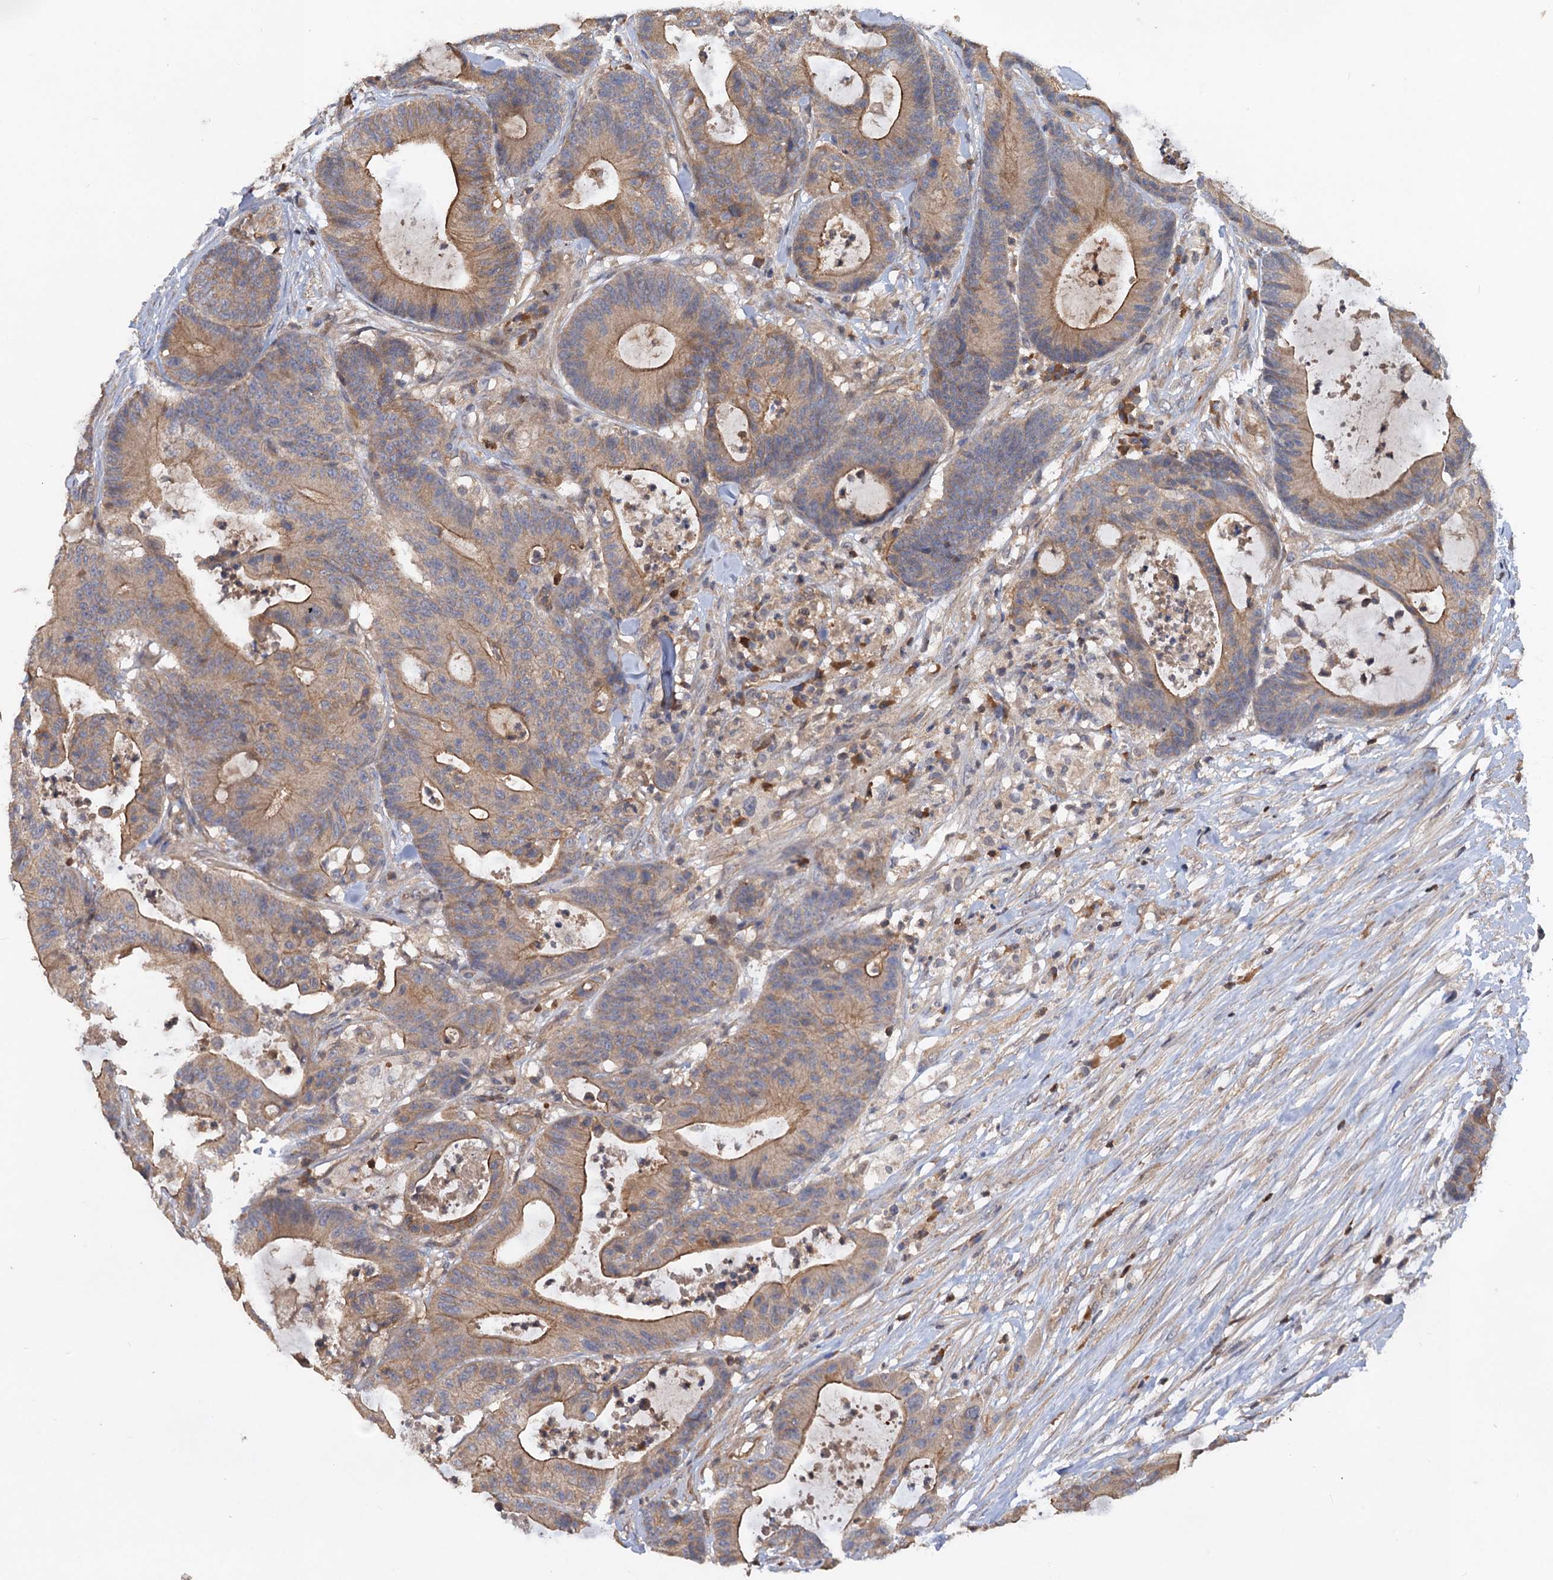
{"staining": {"intensity": "moderate", "quantity": ">75%", "location": "cytoplasmic/membranous"}, "tissue": "colorectal cancer", "cell_type": "Tumor cells", "image_type": "cancer", "snomed": [{"axis": "morphology", "description": "Adenocarcinoma, NOS"}, {"axis": "topography", "description": "Colon"}], "caption": "Immunohistochemical staining of colorectal cancer (adenocarcinoma) displays medium levels of moderate cytoplasmic/membranous positivity in about >75% of tumor cells.", "gene": "DGKA", "patient": {"sex": "female", "age": 84}}